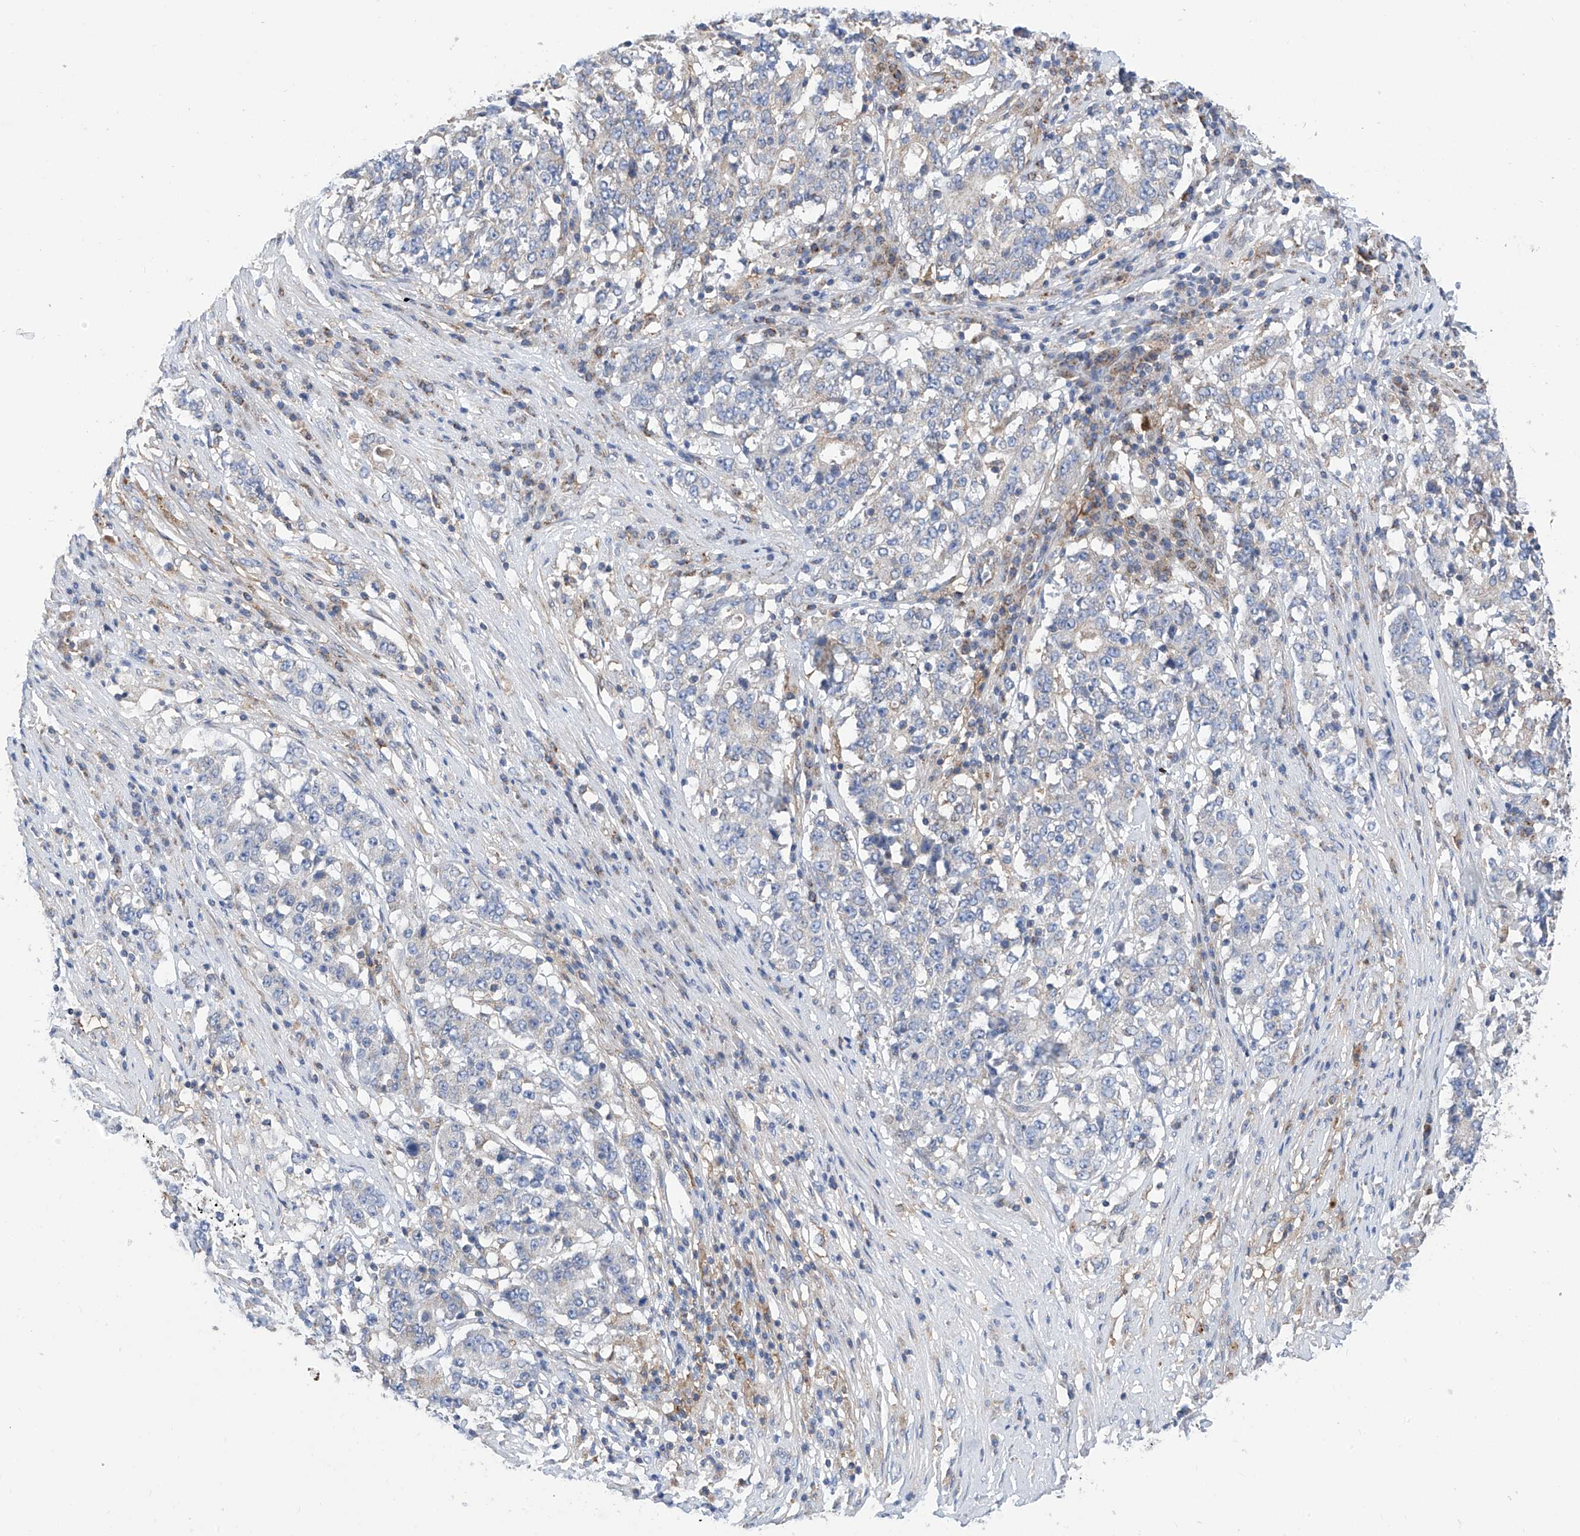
{"staining": {"intensity": "negative", "quantity": "none", "location": "none"}, "tissue": "stomach cancer", "cell_type": "Tumor cells", "image_type": "cancer", "snomed": [{"axis": "morphology", "description": "Adenocarcinoma, NOS"}, {"axis": "topography", "description": "Stomach"}], "caption": "DAB immunohistochemical staining of adenocarcinoma (stomach) demonstrates no significant positivity in tumor cells. The staining is performed using DAB brown chromogen with nuclei counter-stained in using hematoxylin.", "gene": "P2RX7", "patient": {"sex": "male", "age": 59}}